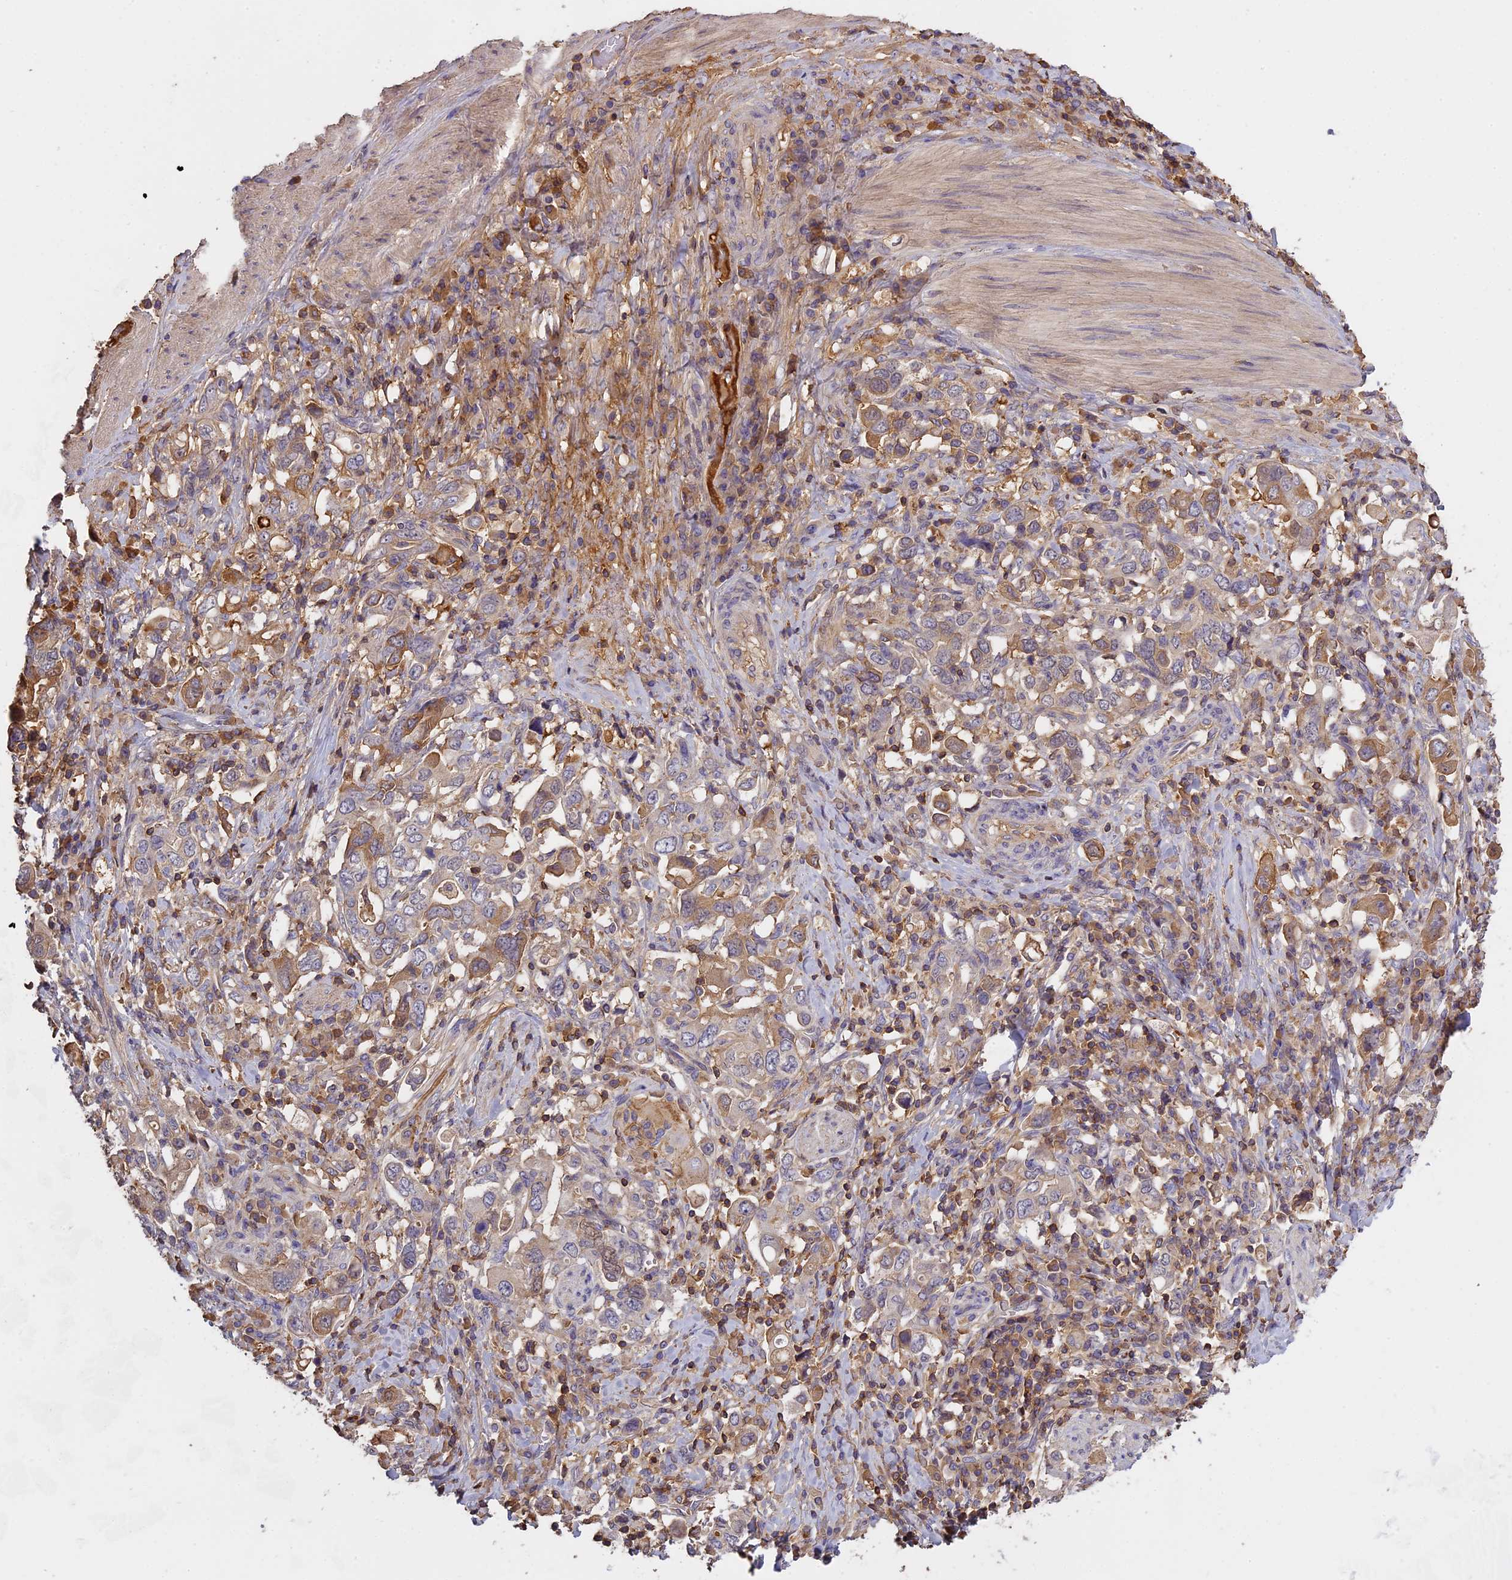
{"staining": {"intensity": "moderate", "quantity": "<25%", "location": "cytoplasmic/membranous"}, "tissue": "stomach cancer", "cell_type": "Tumor cells", "image_type": "cancer", "snomed": [{"axis": "morphology", "description": "Adenocarcinoma, NOS"}, {"axis": "topography", "description": "Stomach, upper"}, {"axis": "topography", "description": "Stomach"}], "caption": "This is a histology image of IHC staining of stomach cancer (adenocarcinoma), which shows moderate staining in the cytoplasmic/membranous of tumor cells.", "gene": "CFAP119", "patient": {"sex": "male", "age": 62}}